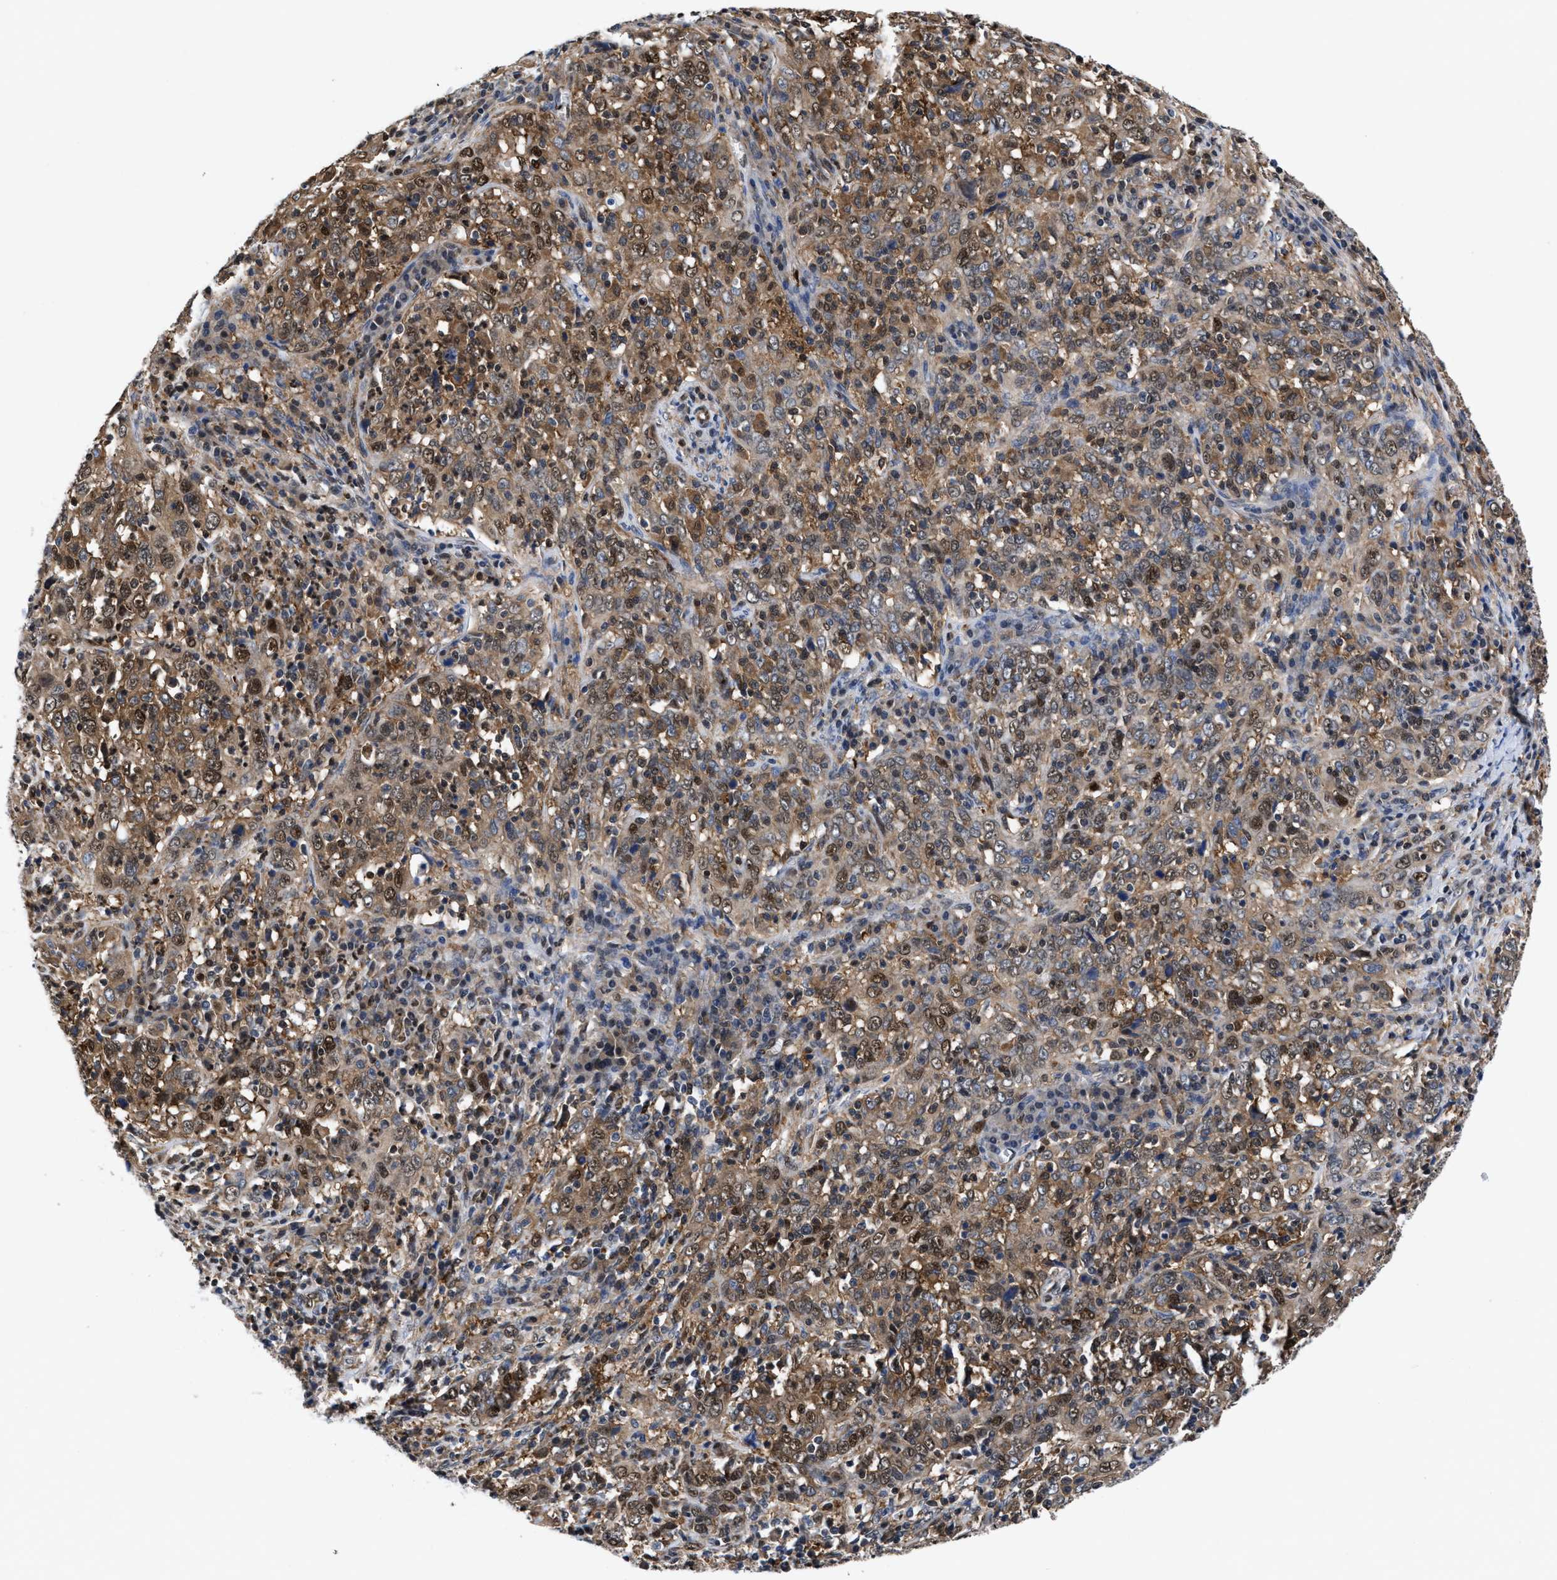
{"staining": {"intensity": "moderate", "quantity": ">75%", "location": "cytoplasmic/membranous,nuclear"}, "tissue": "cervical cancer", "cell_type": "Tumor cells", "image_type": "cancer", "snomed": [{"axis": "morphology", "description": "Squamous cell carcinoma, NOS"}, {"axis": "topography", "description": "Cervix"}], "caption": "A high-resolution histopathology image shows IHC staining of cervical cancer, which reveals moderate cytoplasmic/membranous and nuclear staining in approximately >75% of tumor cells. (IHC, brightfield microscopy, high magnification).", "gene": "ACLY", "patient": {"sex": "female", "age": 46}}